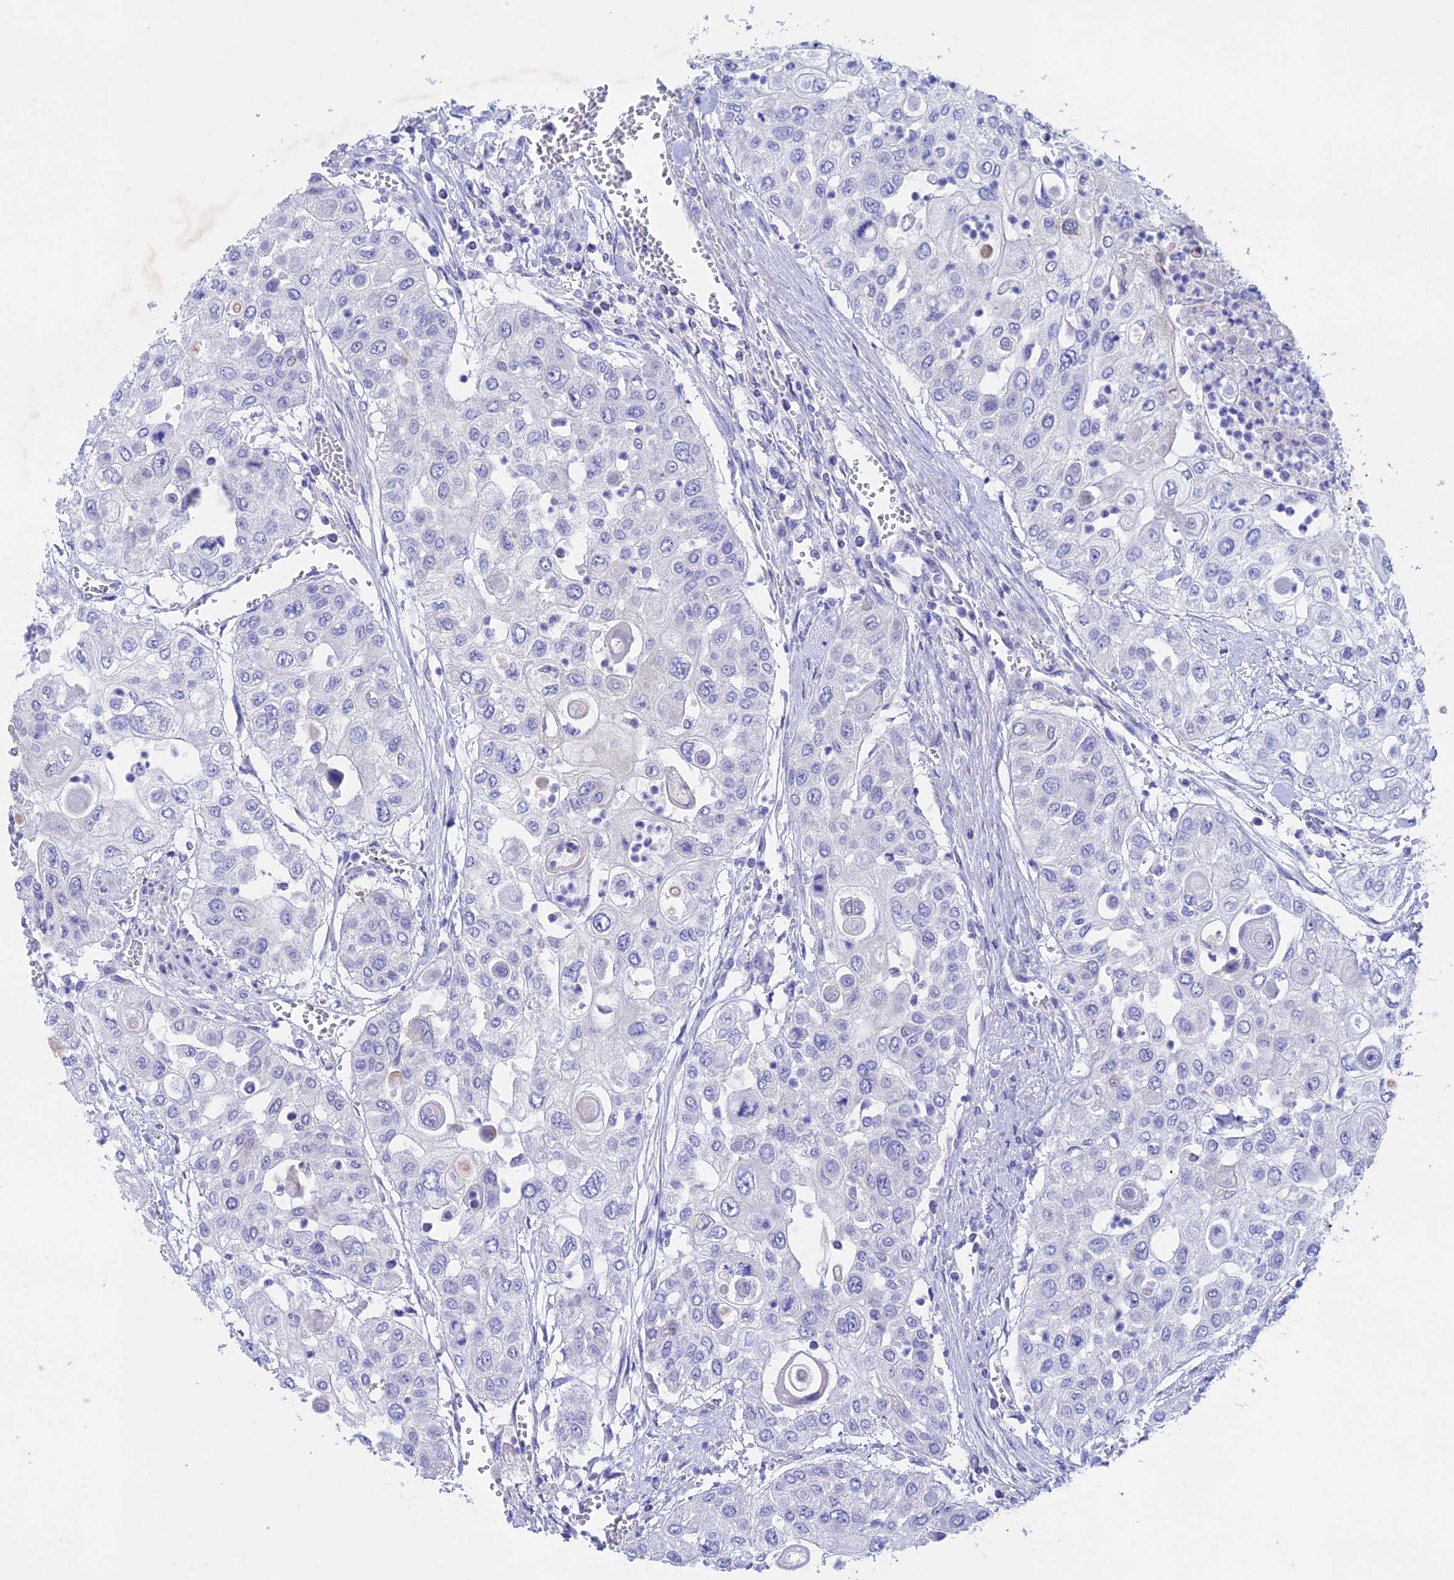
{"staining": {"intensity": "negative", "quantity": "none", "location": "none"}, "tissue": "urothelial cancer", "cell_type": "Tumor cells", "image_type": "cancer", "snomed": [{"axis": "morphology", "description": "Urothelial carcinoma, High grade"}, {"axis": "topography", "description": "Urinary bladder"}], "caption": "Tumor cells are negative for brown protein staining in urothelial carcinoma (high-grade).", "gene": "BTBD19", "patient": {"sex": "female", "age": 79}}